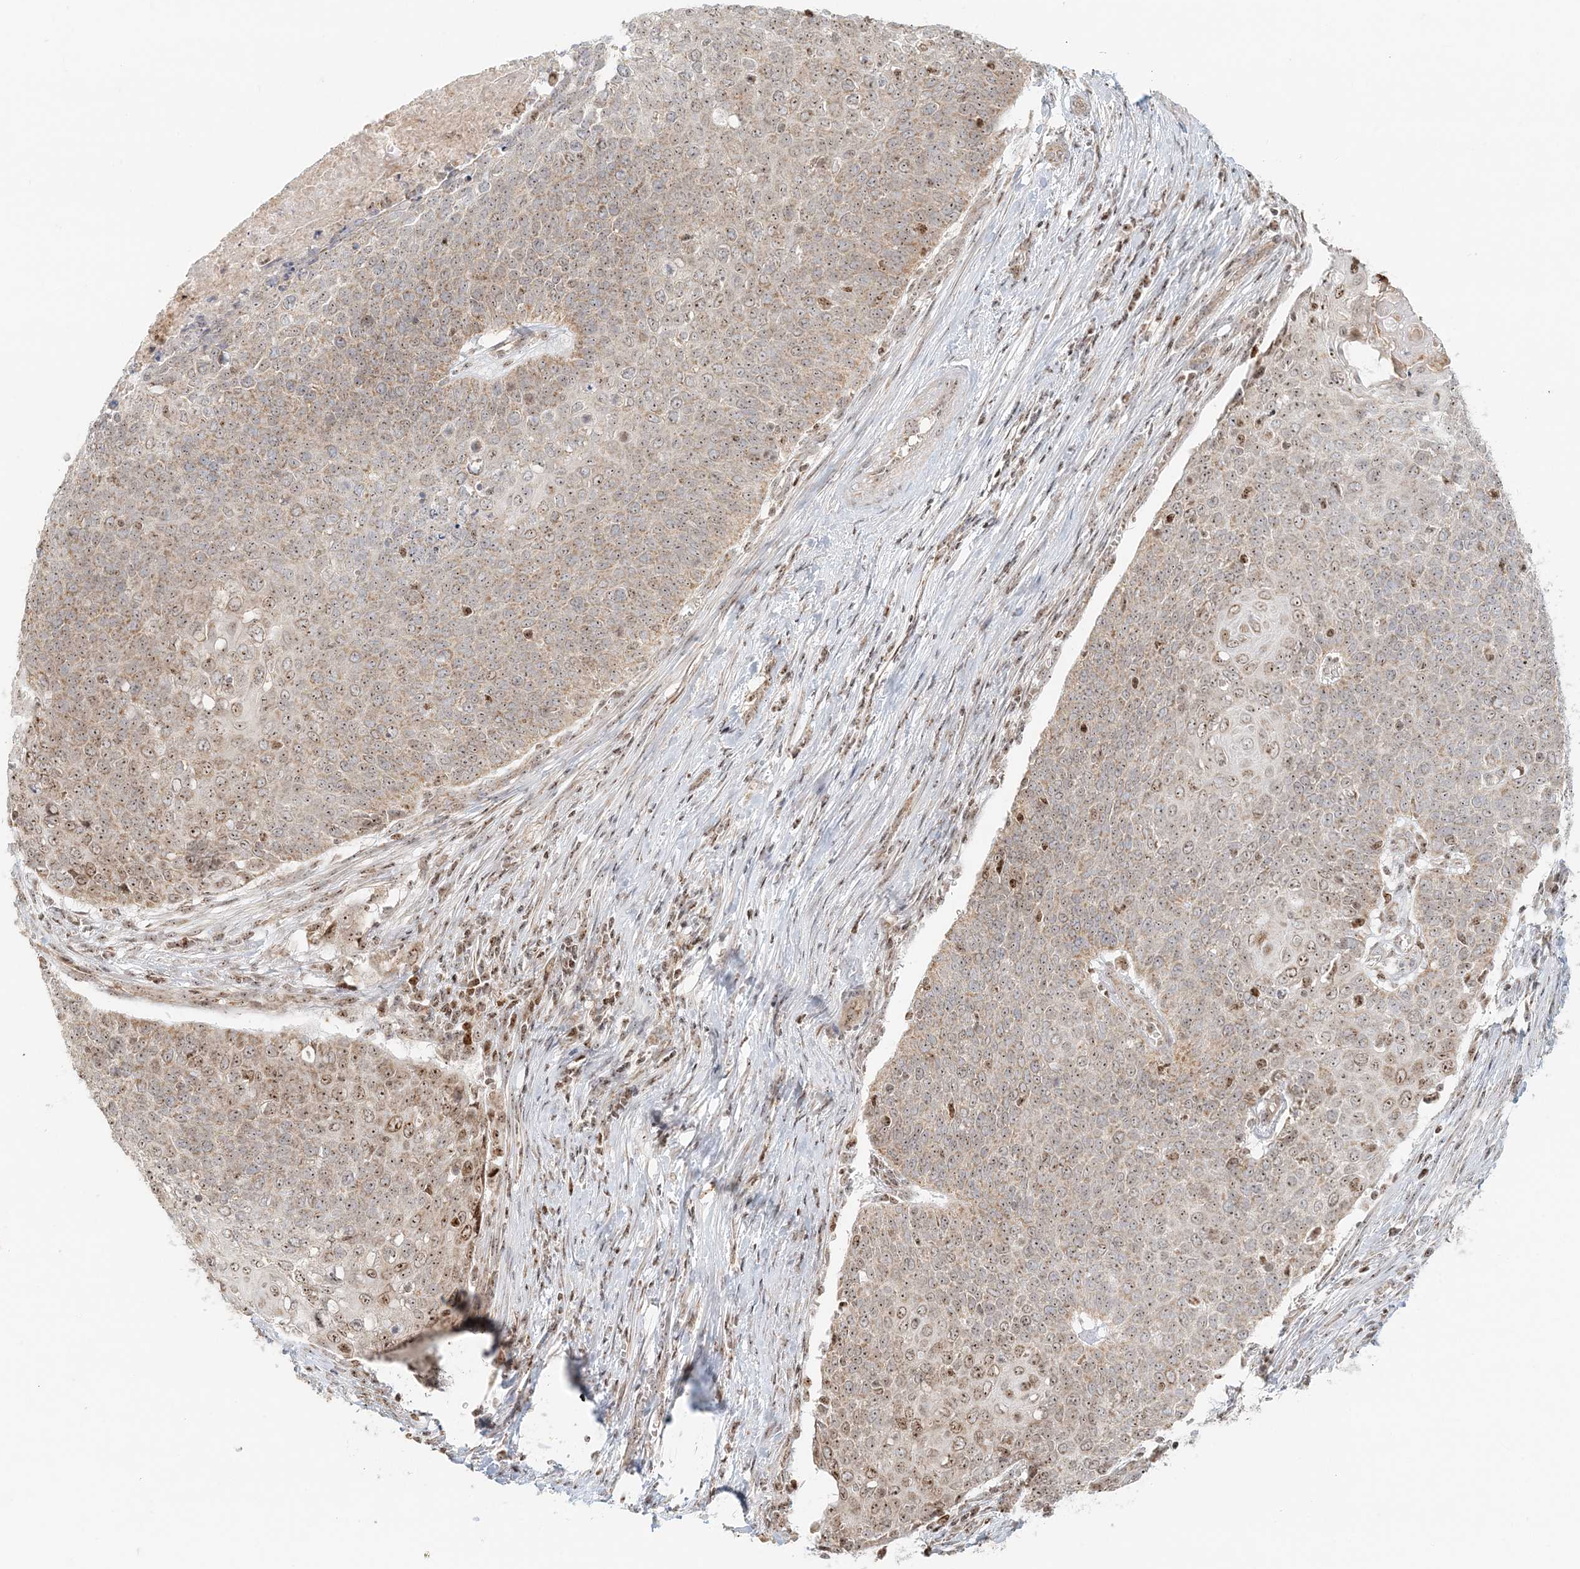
{"staining": {"intensity": "moderate", "quantity": ">75%", "location": "cytoplasmic/membranous,nuclear"}, "tissue": "cervical cancer", "cell_type": "Tumor cells", "image_type": "cancer", "snomed": [{"axis": "morphology", "description": "Squamous cell carcinoma, NOS"}, {"axis": "topography", "description": "Cervix"}], "caption": "A brown stain shows moderate cytoplasmic/membranous and nuclear positivity of a protein in cervical cancer (squamous cell carcinoma) tumor cells.", "gene": "UBE2F", "patient": {"sex": "female", "age": 39}}